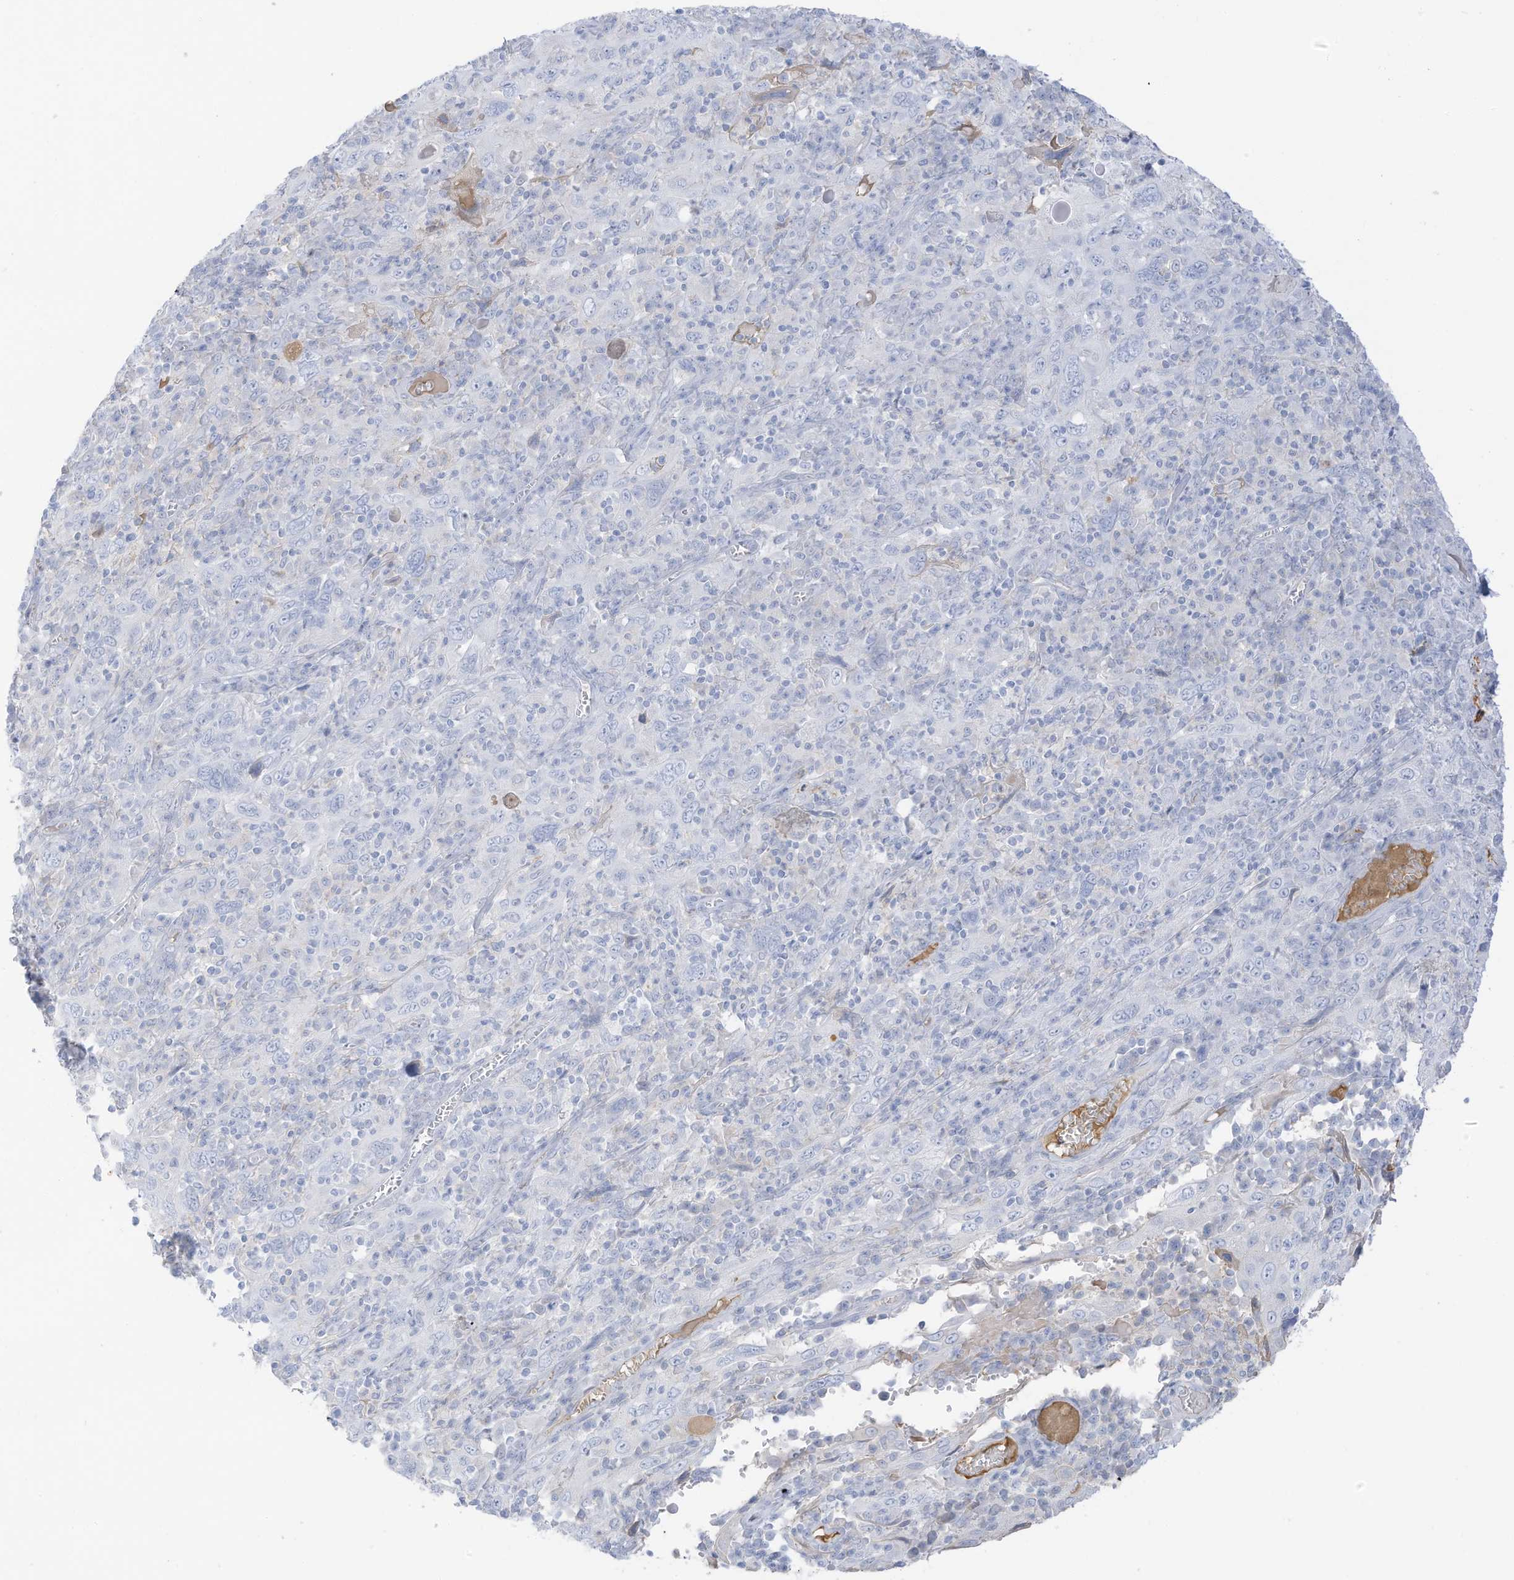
{"staining": {"intensity": "negative", "quantity": "none", "location": "none"}, "tissue": "cervical cancer", "cell_type": "Tumor cells", "image_type": "cancer", "snomed": [{"axis": "morphology", "description": "Squamous cell carcinoma, NOS"}, {"axis": "topography", "description": "Cervix"}], "caption": "Immunohistochemistry photomicrograph of neoplastic tissue: cervical cancer (squamous cell carcinoma) stained with DAB displays no significant protein expression in tumor cells.", "gene": "HSD17B13", "patient": {"sex": "female", "age": 46}}